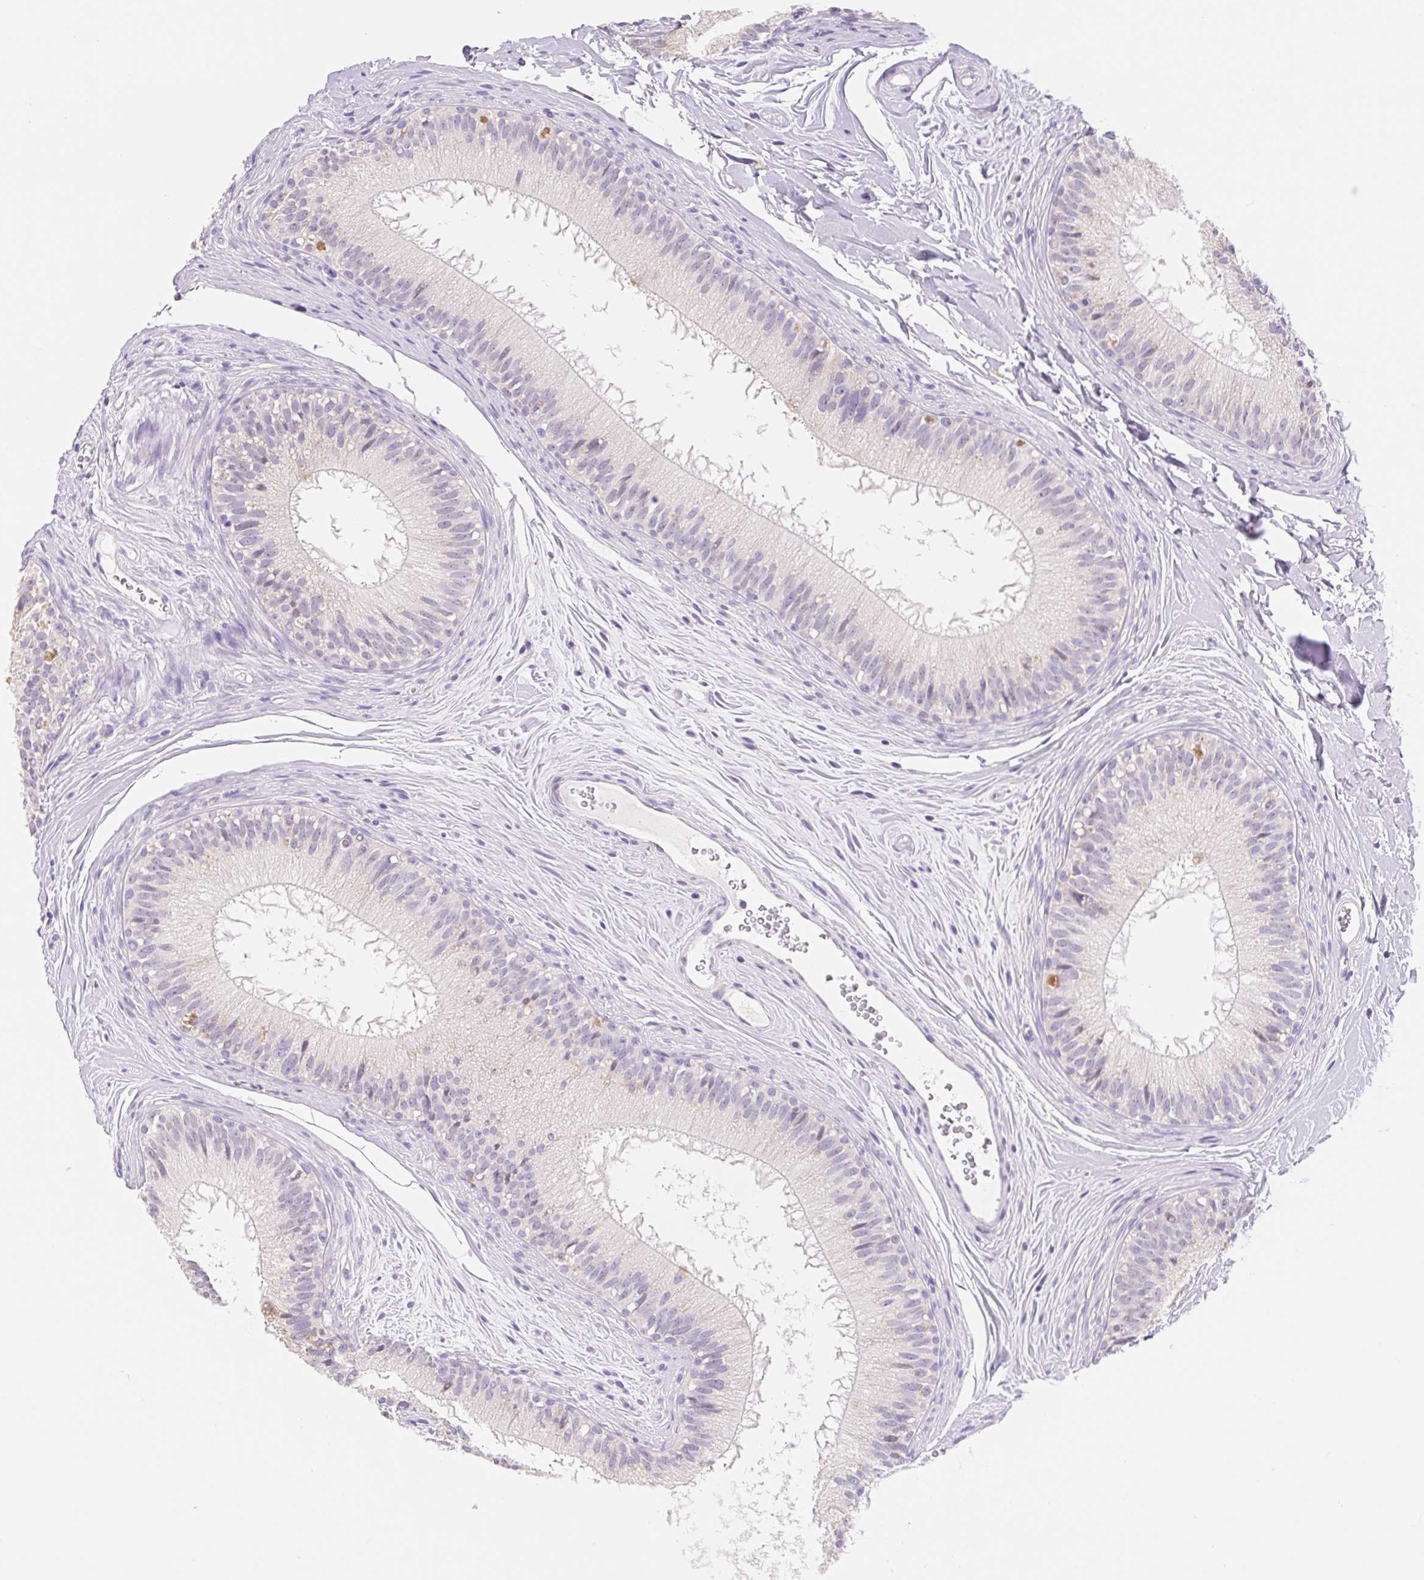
{"staining": {"intensity": "negative", "quantity": "none", "location": "none"}, "tissue": "epididymis", "cell_type": "Glandular cells", "image_type": "normal", "snomed": [{"axis": "morphology", "description": "Normal tissue, NOS"}, {"axis": "topography", "description": "Epididymis"}], "caption": "DAB immunohistochemical staining of normal epididymis exhibits no significant expression in glandular cells.", "gene": "FKBP6", "patient": {"sex": "male", "age": 44}}